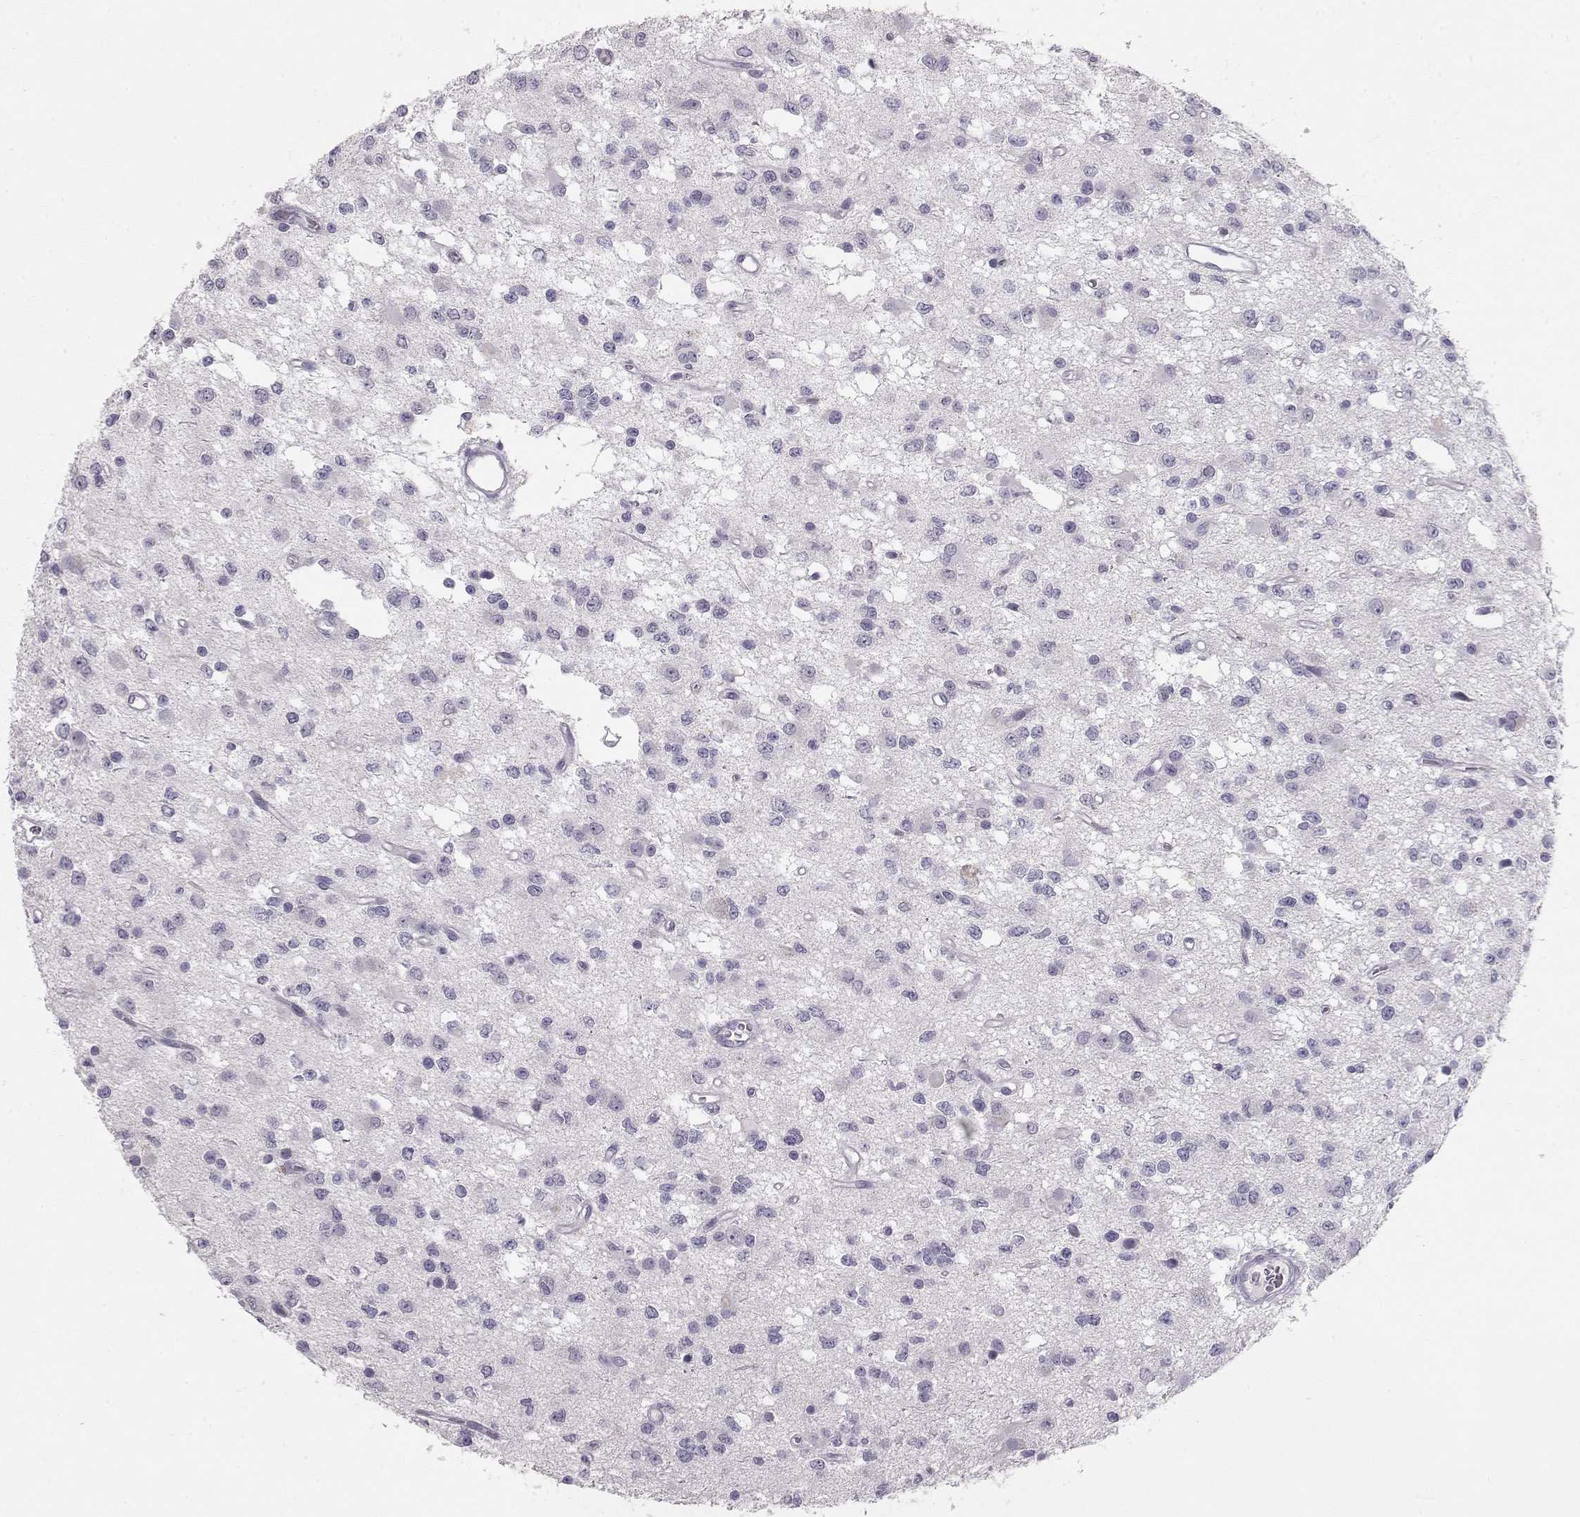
{"staining": {"intensity": "negative", "quantity": "none", "location": "none"}, "tissue": "glioma", "cell_type": "Tumor cells", "image_type": "cancer", "snomed": [{"axis": "morphology", "description": "Glioma, malignant, Low grade"}, {"axis": "topography", "description": "Brain"}], "caption": "Immunohistochemistry image of neoplastic tissue: human glioma stained with DAB shows no significant protein positivity in tumor cells.", "gene": "LAMB3", "patient": {"sex": "female", "age": 45}}